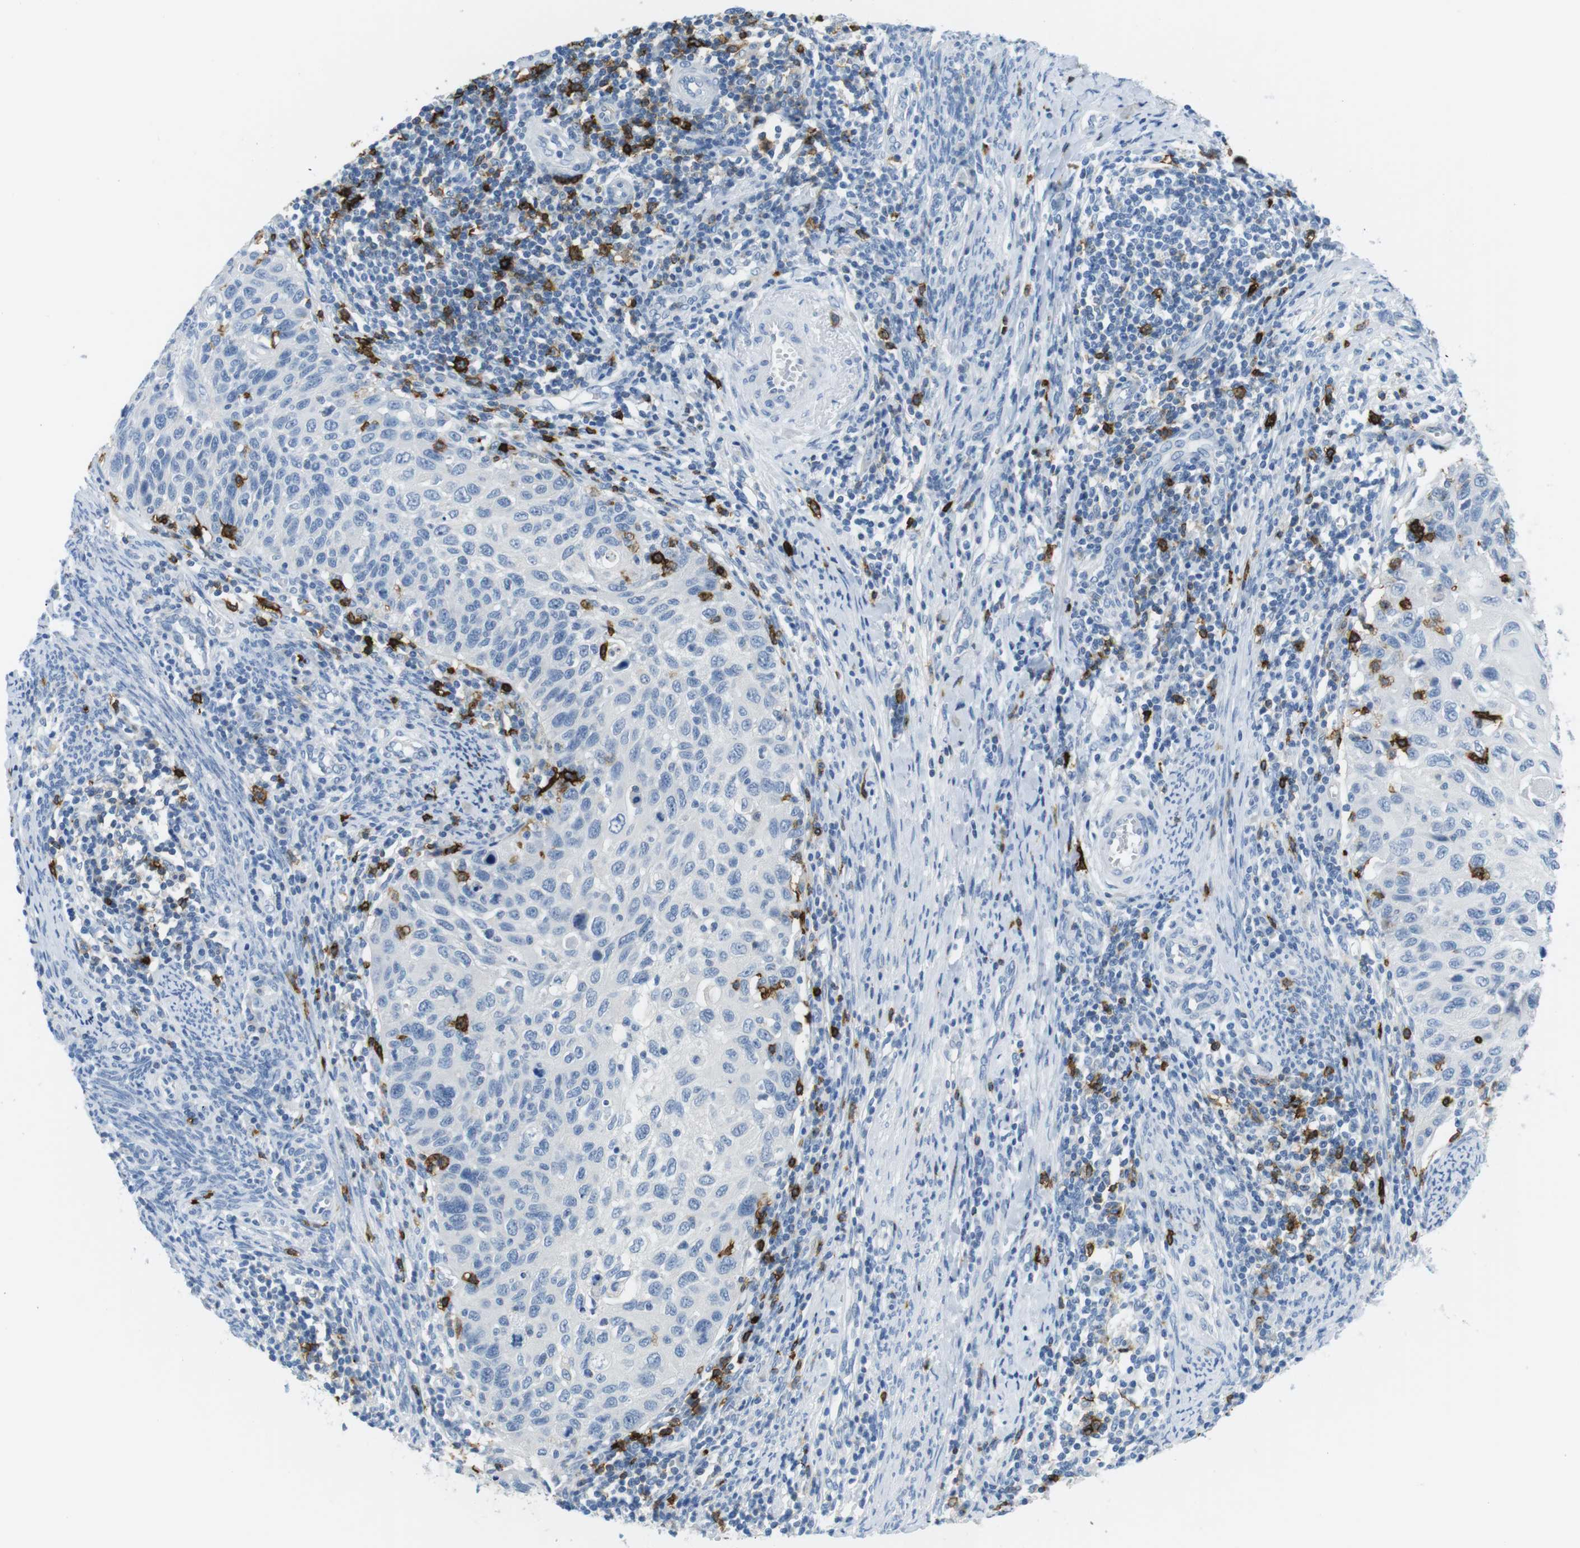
{"staining": {"intensity": "negative", "quantity": "none", "location": "none"}, "tissue": "cervical cancer", "cell_type": "Tumor cells", "image_type": "cancer", "snomed": [{"axis": "morphology", "description": "Squamous cell carcinoma, NOS"}, {"axis": "topography", "description": "Cervix"}], "caption": "DAB immunohistochemical staining of human cervical cancer (squamous cell carcinoma) demonstrates no significant expression in tumor cells.", "gene": "TNFRSF4", "patient": {"sex": "female", "age": 70}}